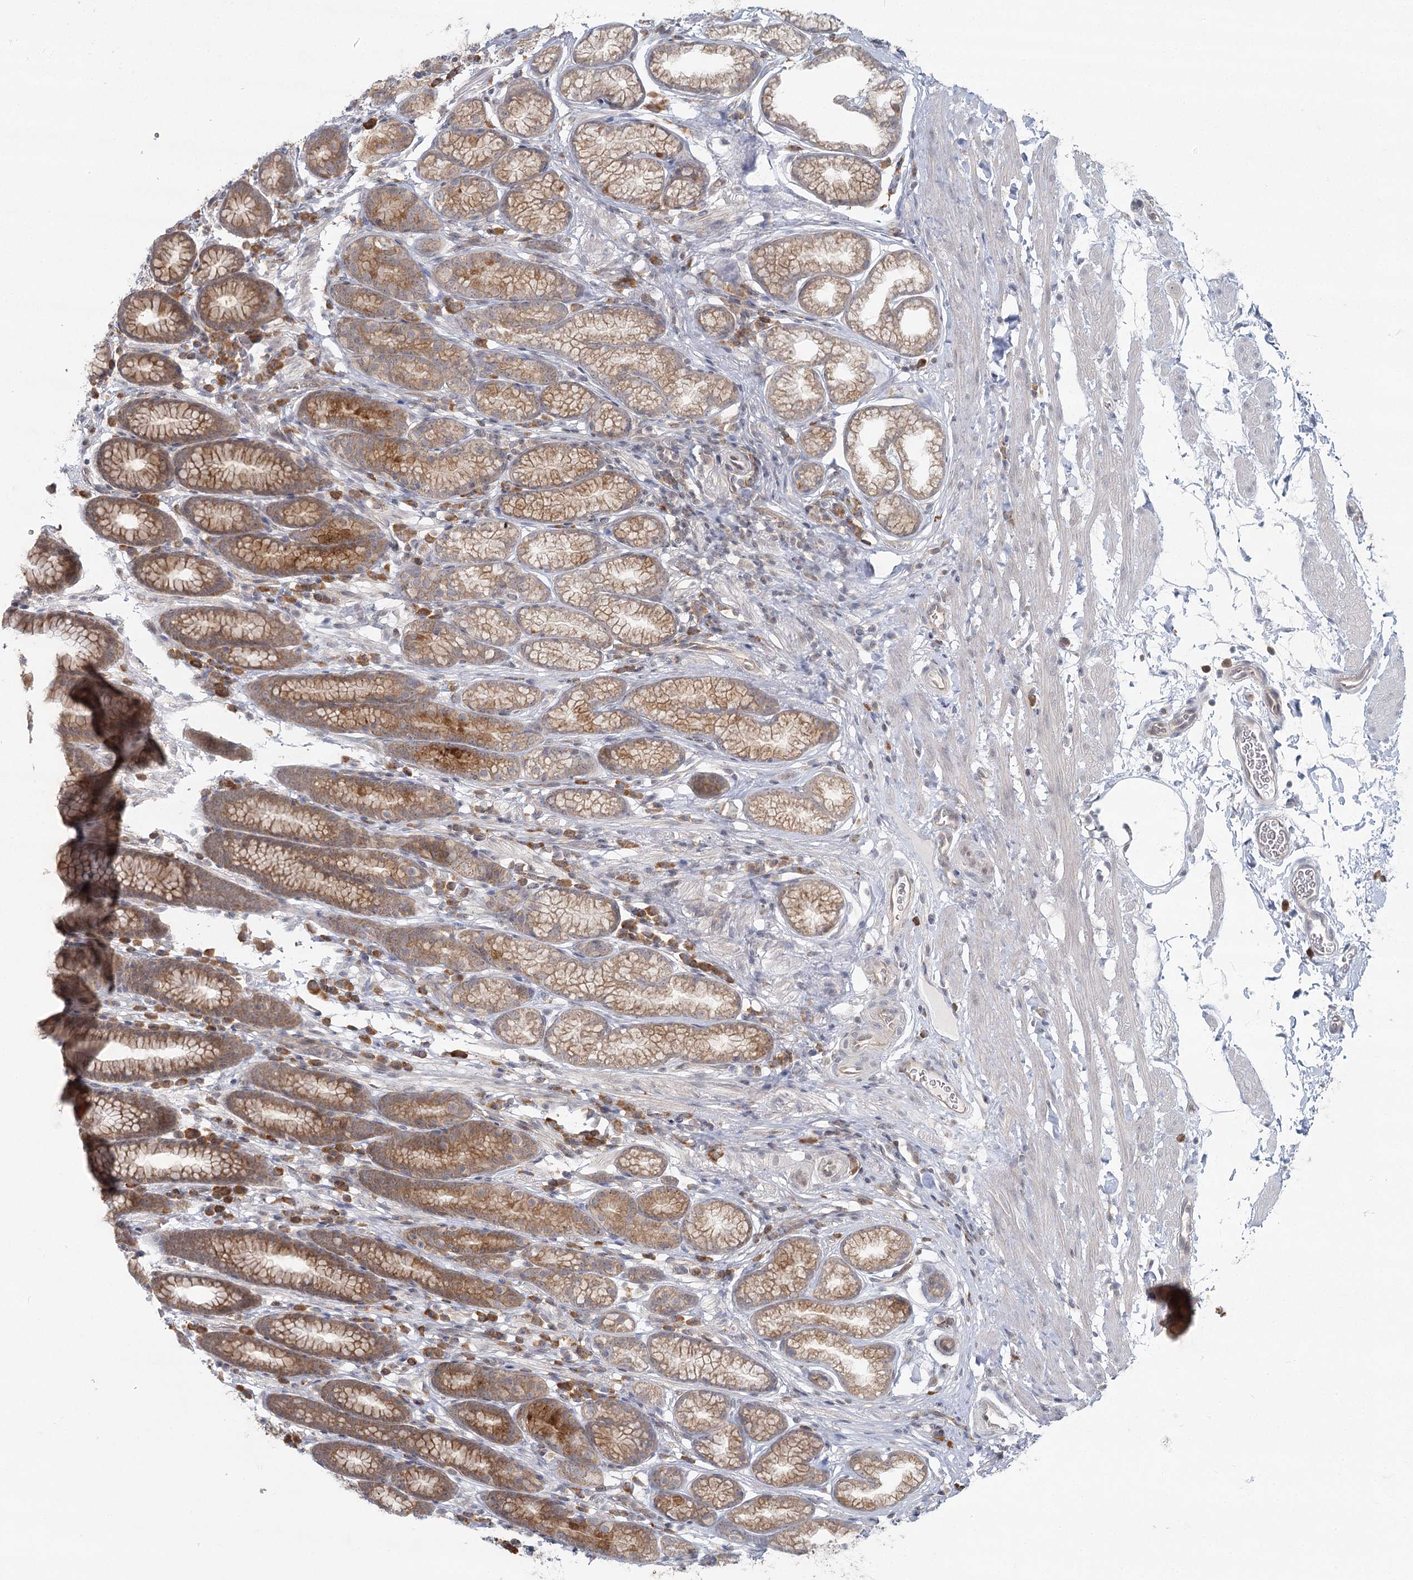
{"staining": {"intensity": "moderate", "quantity": ">75%", "location": "cytoplasmic/membranous"}, "tissue": "stomach", "cell_type": "Glandular cells", "image_type": "normal", "snomed": [{"axis": "morphology", "description": "Normal tissue, NOS"}, {"axis": "topography", "description": "Stomach"}], "caption": "Immunohistochemistry of benign human stomach shows medium levels of moderate cytoplasmic/membranous positivity in about >75% of glandular cells.", "gene": "THNSL1", "patient": {"sex": "male", "age": 42}}